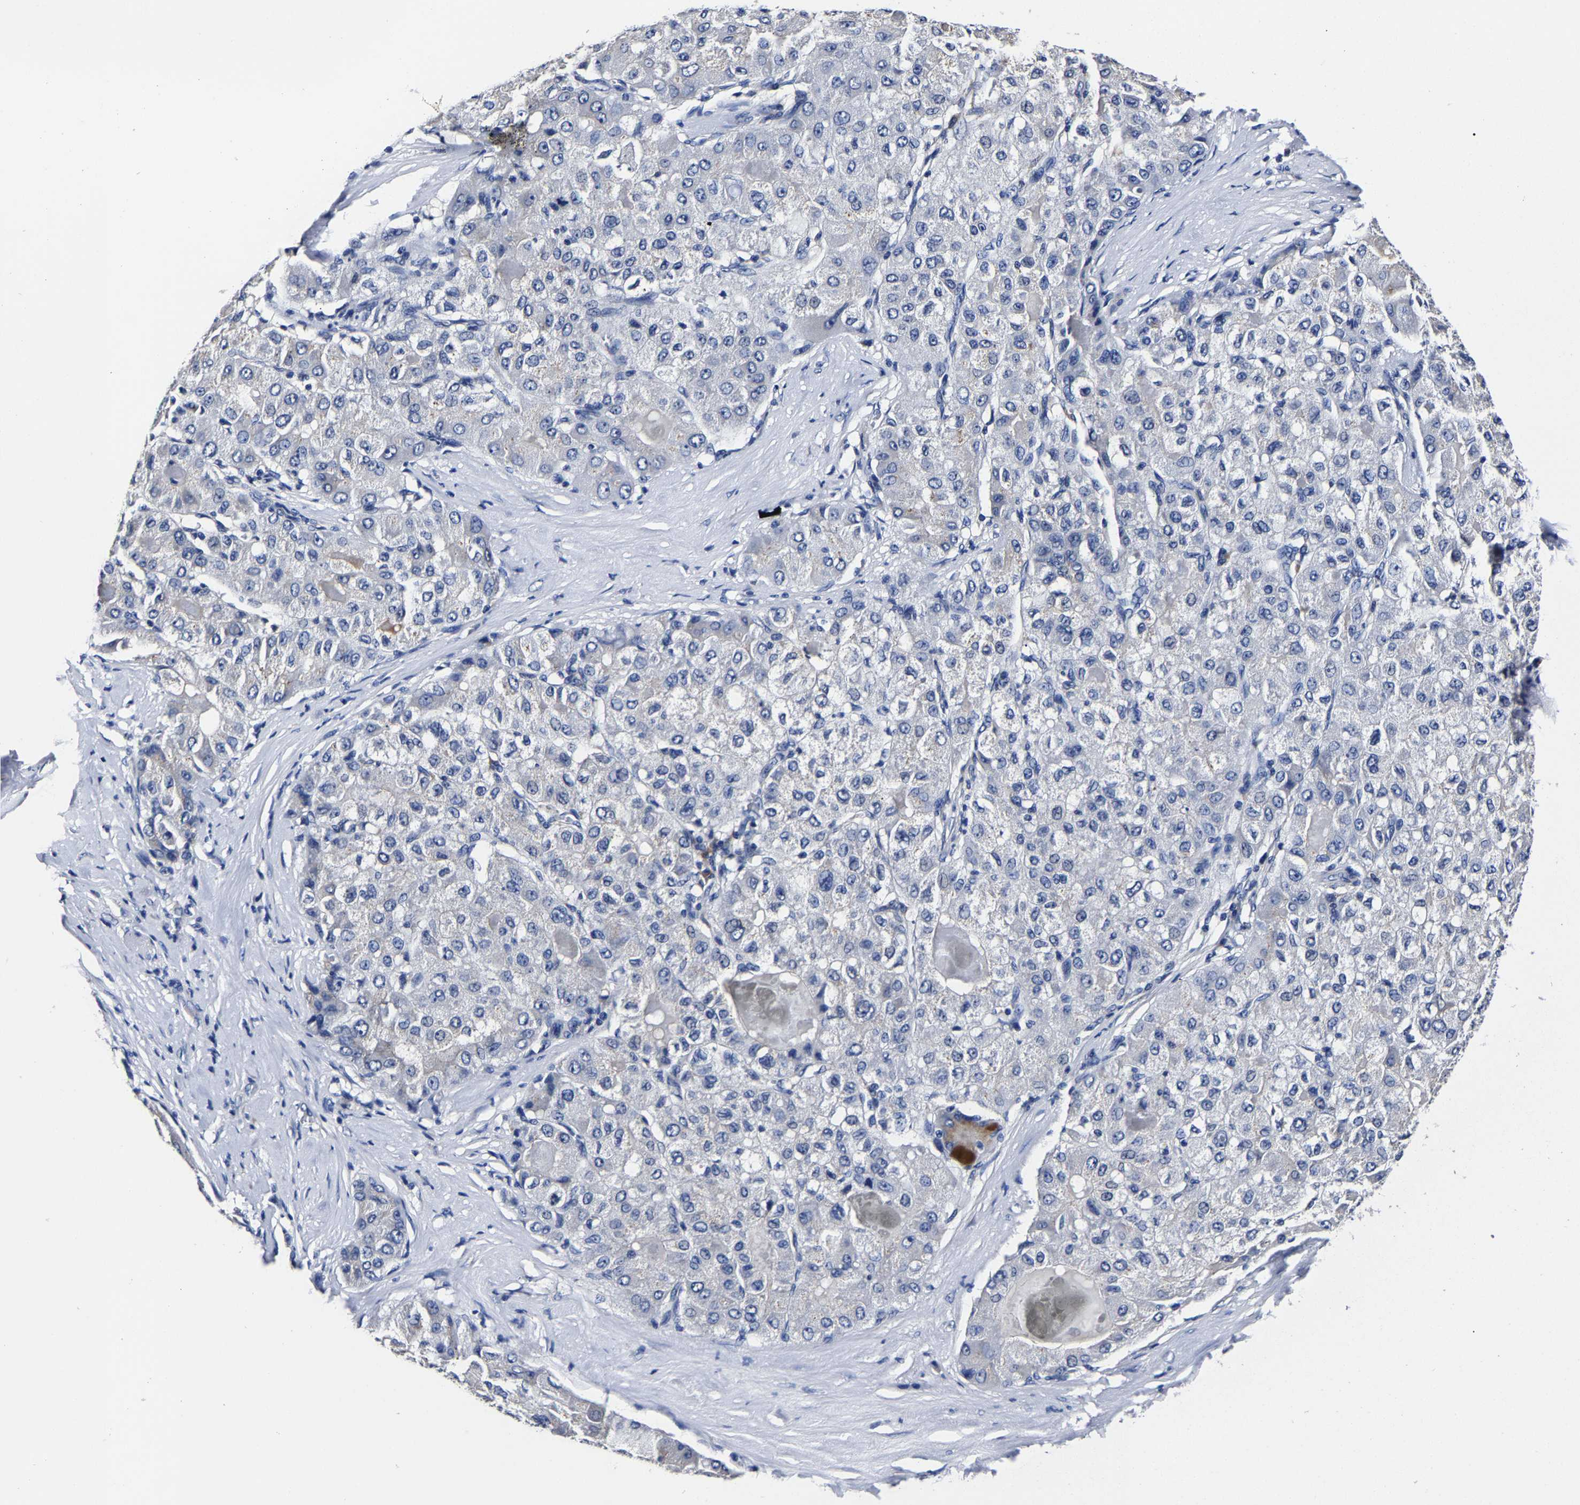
{"staining": {"intensity": "negative", "quantity": "none", "location": "none"}, "tissue": "liver cancer", "cell_type": "Tumor cells", "image_type": "cancer", "snomed": [{"axis": "morphology", "description": "Carcinoma, Hepatocellular, NOS"}, {"axis": "topography", "description": "Liver"}], "caption": "A high-resolution histopathology image shows immunohistochemistry (IHC) staining of hepatocellular carcinoma (liver), which displays no significant staining in tumor cells.", "gene": "AKAP4", "patient": {"sex": "male", "age": 80}}